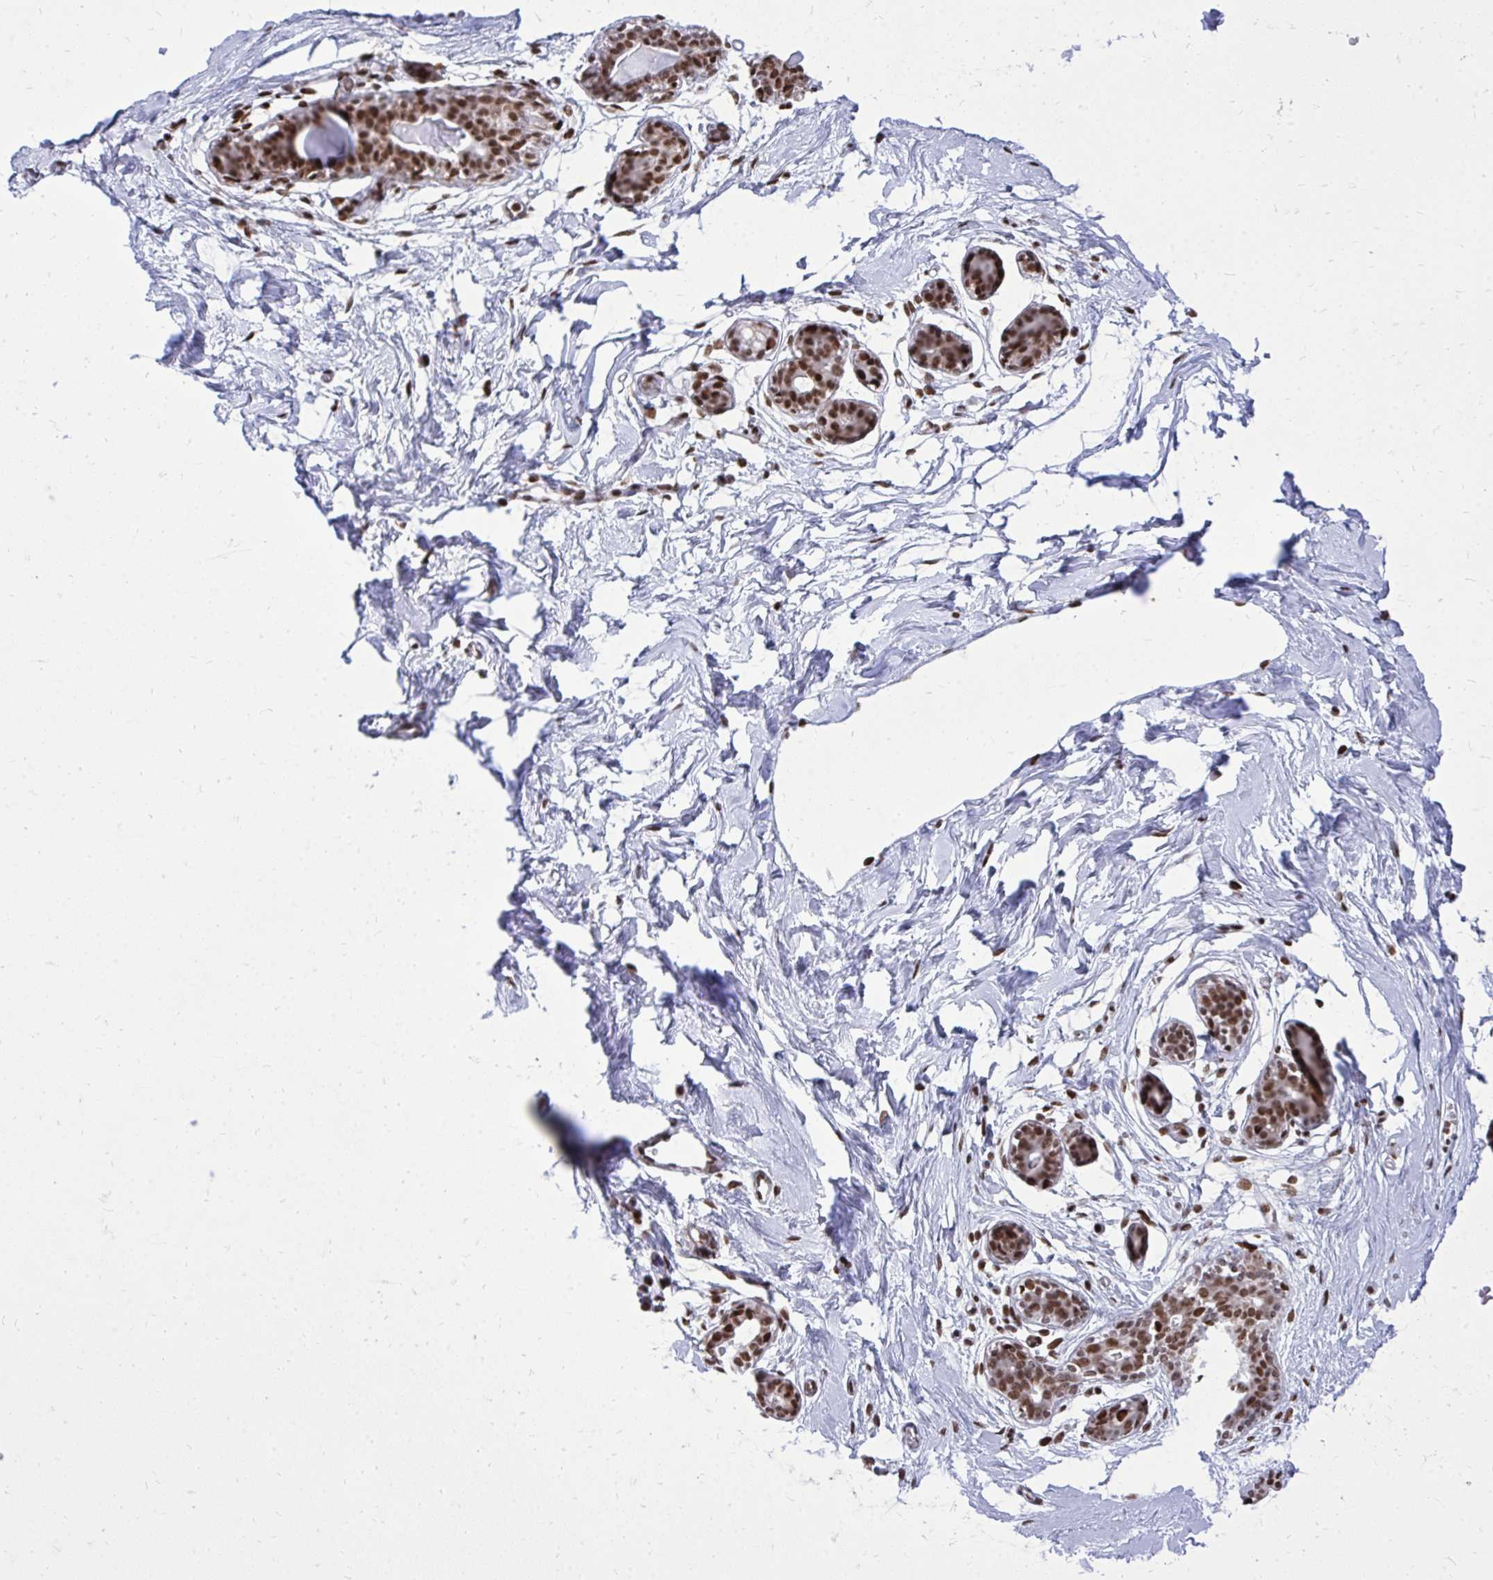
{"staining": {"intensity": "moderate", "quantity": "25%-75%", "location": "nuclear"}, "tissue": "breast", "cell_type": "Adipocytes", "image_type": "normal", "snomed": [{"axis": "morphology", "description": "Normal tissue, NOS"}, {"axis": "topography", "description": "Breast"}], "caption": "Immunohistochemical staining of normal human breast displays moderate nuclear protein expression in approximately 25%-75% of adipocytes. (Stains: DAB in brown, nuclei in blue, Microscopy: brightfield microscopy at high magnification).", "gene": "TBL1Y", "patient": {"sex": "female", "age": 45}}